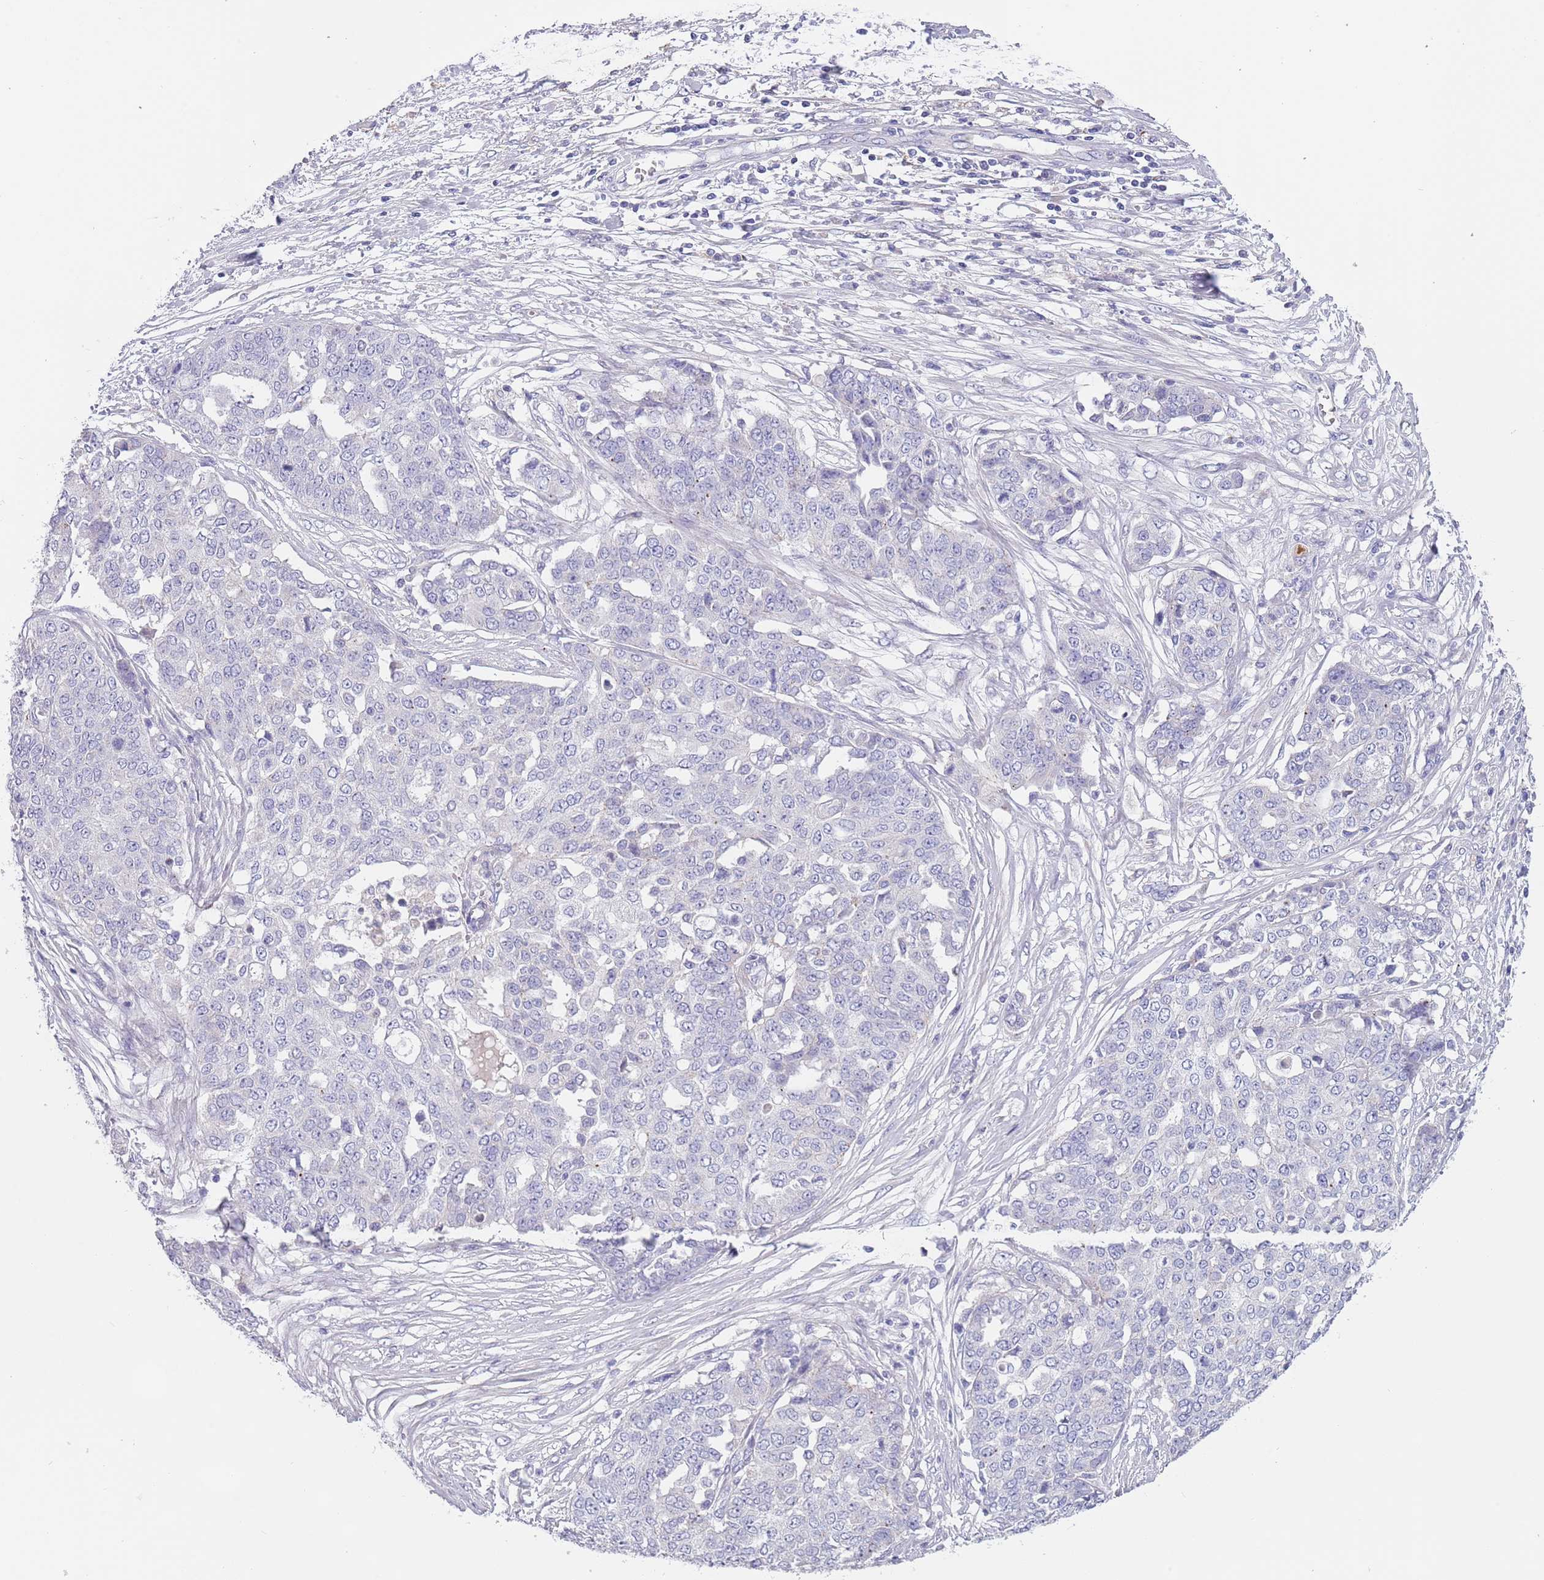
{"staining": {"intensity": "negative", "quantity": "none", "location": "none"}, "tissue": "ovarian cancer", "cell_type": "Tumor cells", "image_type": "cancer", "snomed": [{"axis": "morphology", "description": "Cystadenocarcinoma, serous, NOS"}, {"axis": "topography", "description": "Soft tissue"}, {"axis": "topography", "description": "Ovary"}], "caption": "Histopathology image shows no significant protein staining in tumor cells of ovarian cancer.", "gene": "MAN1C1", "patient": {"sex": "female", "age": 57}}